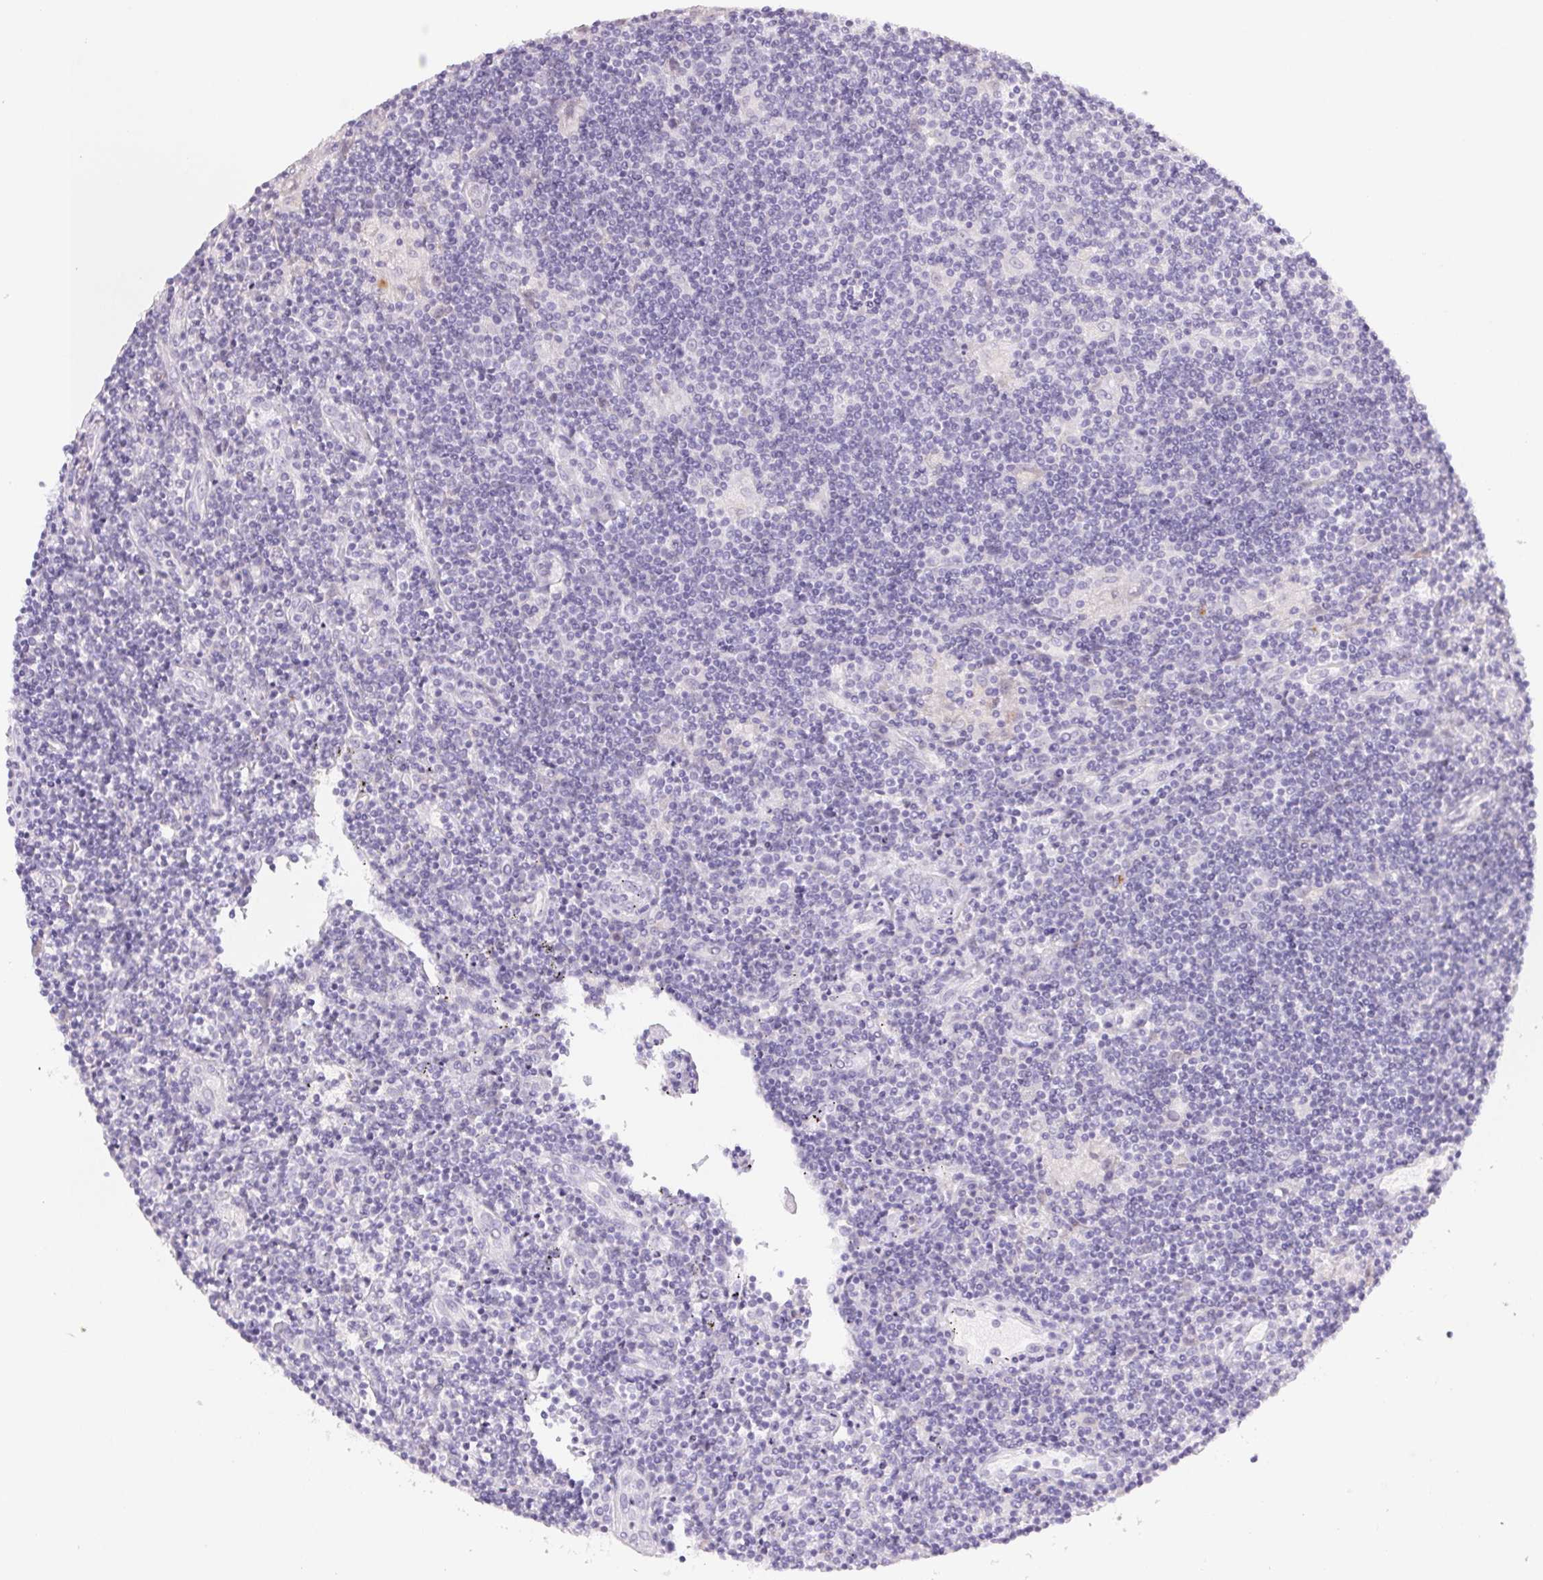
{"staining": {"intensity": "negative", "quantity": "none", "location": "none"}, "tissue": "lymphoma", "cell_type": "Tumor cells", "image_type": "cancer", "snomed": [{"axis": "morphology", "description": "Hodgkin's disease, NOS"}, {"axis": "topography", "description": "Lymph node"}], "caption": "Tumor cells show no significant protein staining in Hodgkin's disease. (IHC, brightfield microscopy, high magnification).", "gene": "BPIFB2", "patient": {"sex": "male", "age": 40}}